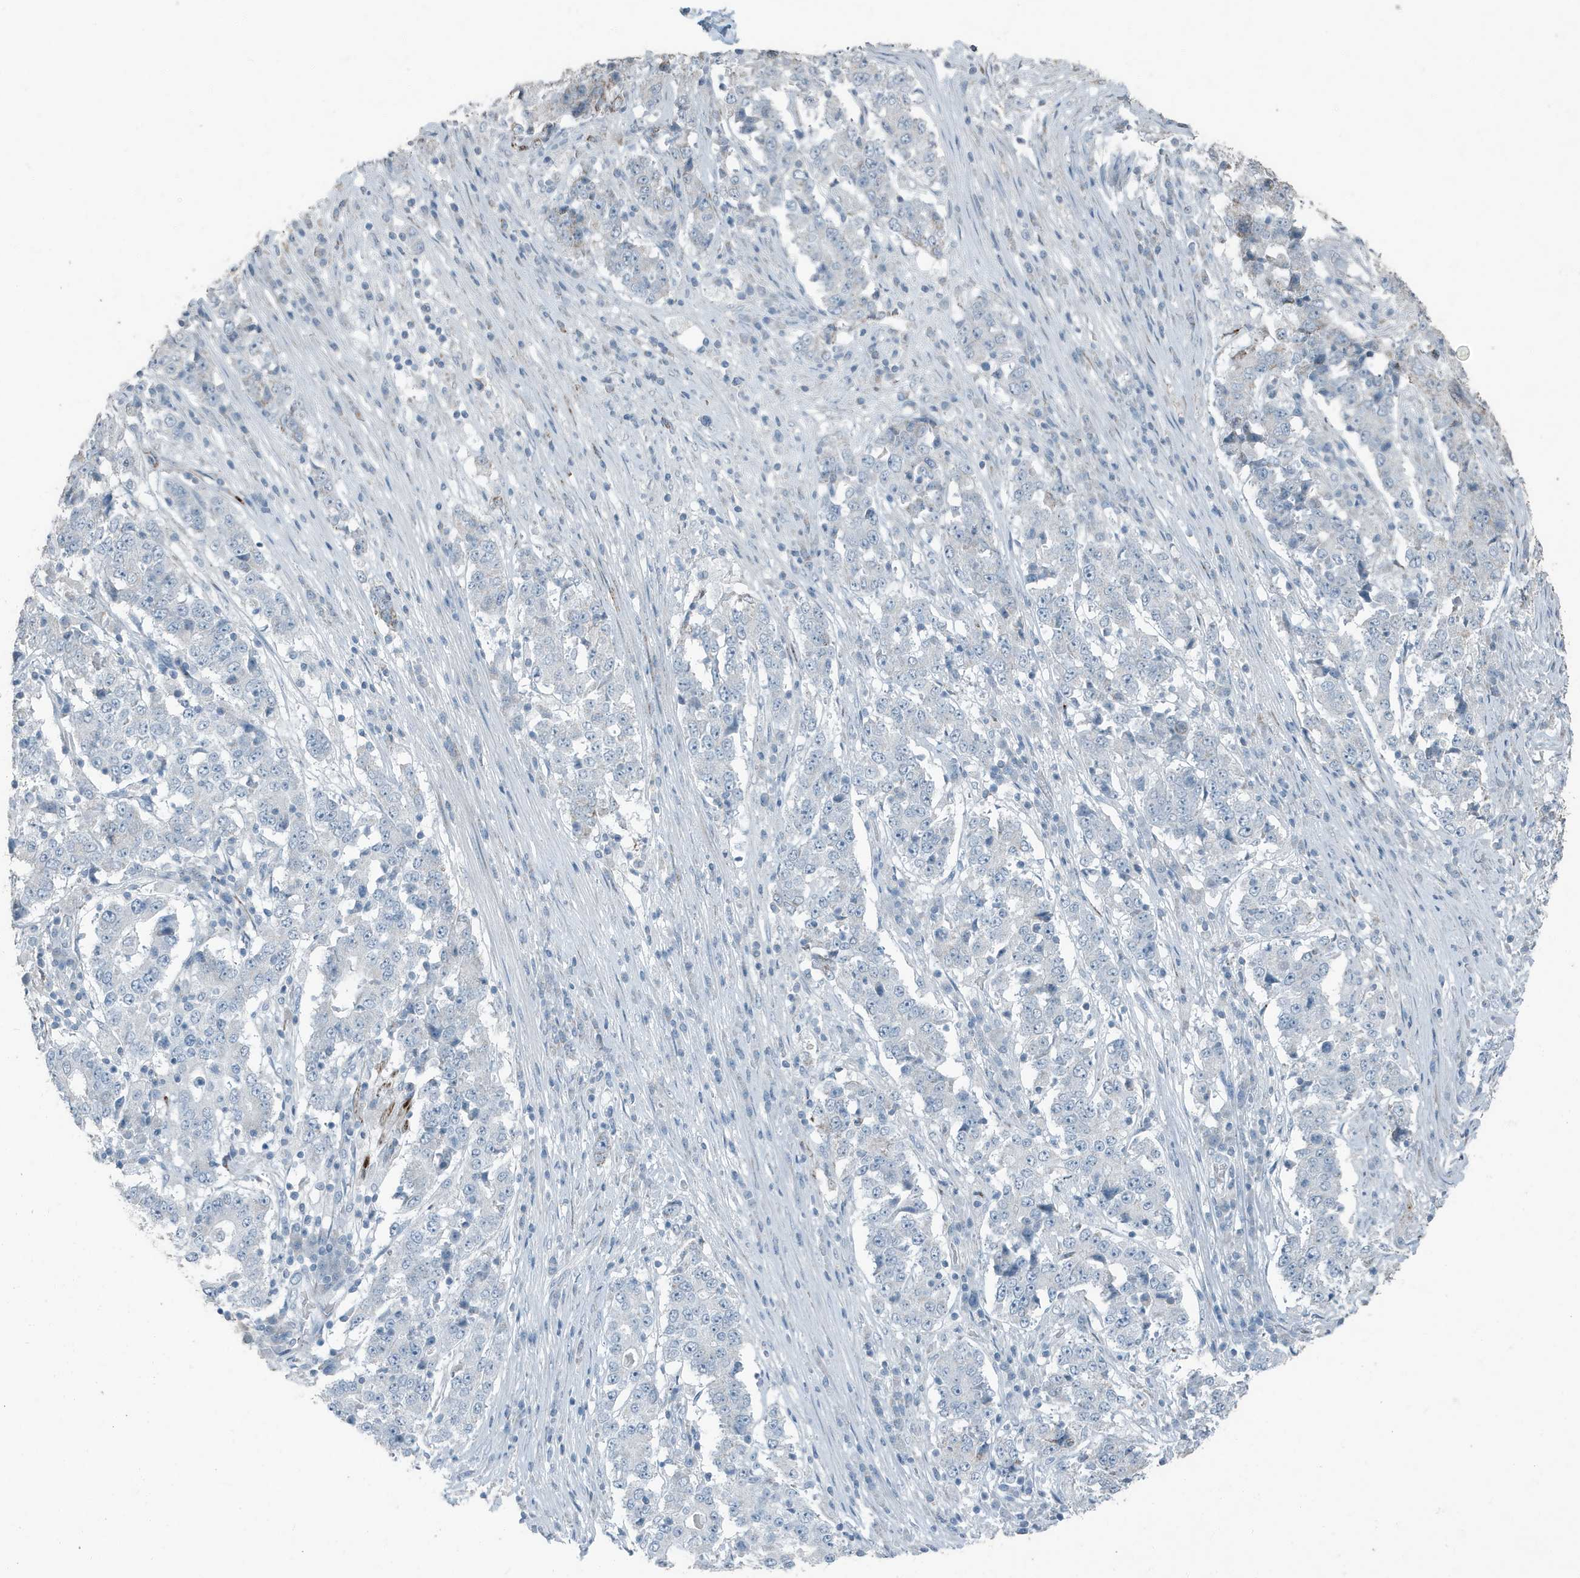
{"staining": {"intensity": "negative", "quantity": "none", "location": "none"}, "tissue": "stomach cancer", "cell_type": "Tumor cells", "image_type": "cancer", "snomed": [{"axis": "morphology", "description": "Adenocarcinoma, NOS"}, {"axis": "topography", "description": "Stomach"}], "caption": "Immunohistochemistry micrograph of neoplastic tissue: adenocarcinoma (stomach) stained with DAB displays no significant protein staining in tumor cells.", "gene": "FAM162A", "patient": {"sex": "male", "age": 59}}